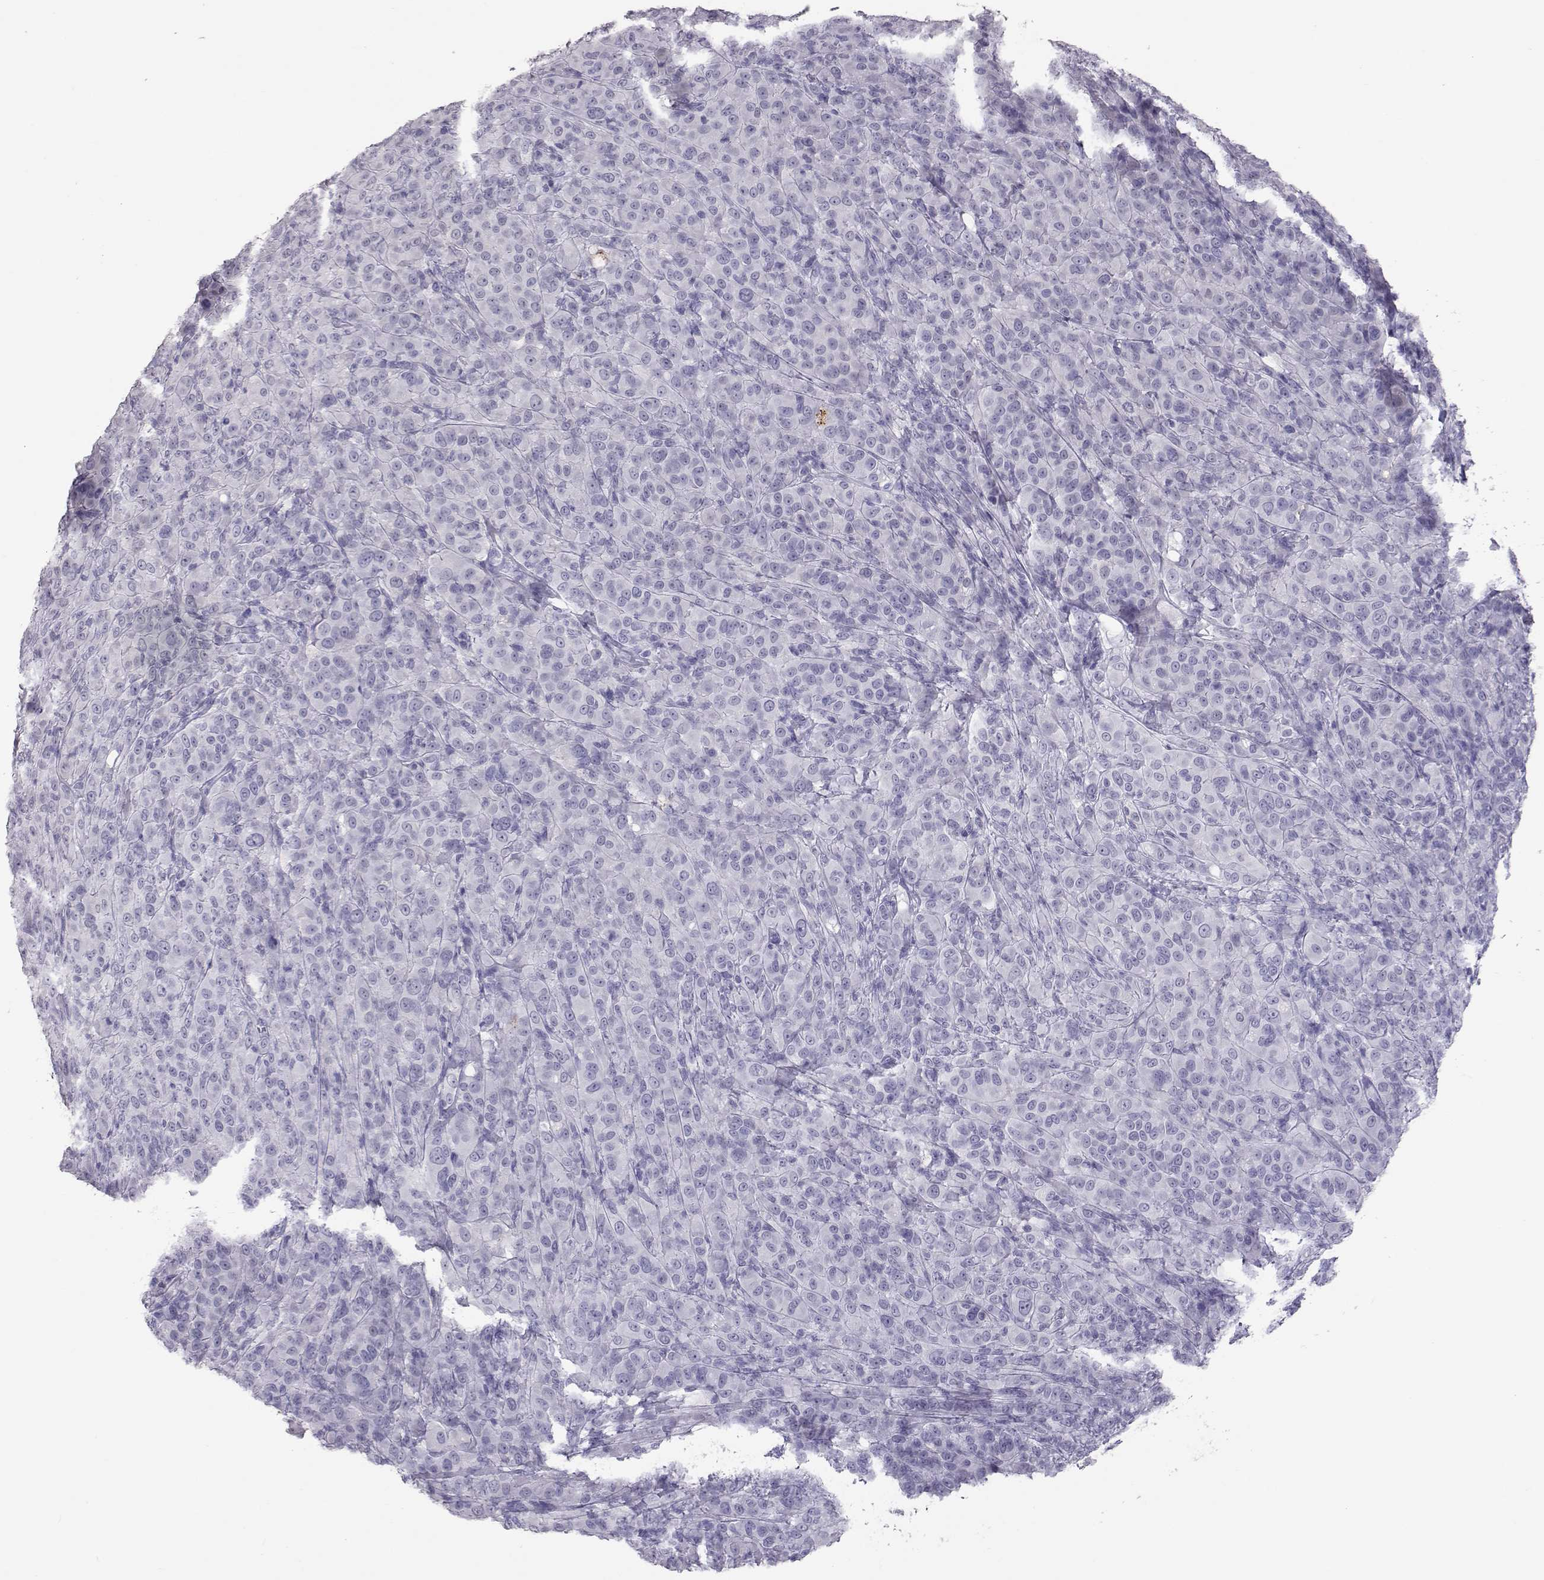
{"staining": {"intensity": "negative", "quantity": "none", "location": "none"}, "tissue": "melanoma", "cell_type": "Tumor cells", "image_type": "cancer", "snomed": [{"axis": "morphology", "description": "Malignant melanoma, NOS"}, {"axis": "topography", "description": "Skin"}], "caption": "The micrograph shows no significant expression in tumor cells of malignant melanoma.", "gene": "PMCH", "patient": {"sex": "female", "age": 87}}